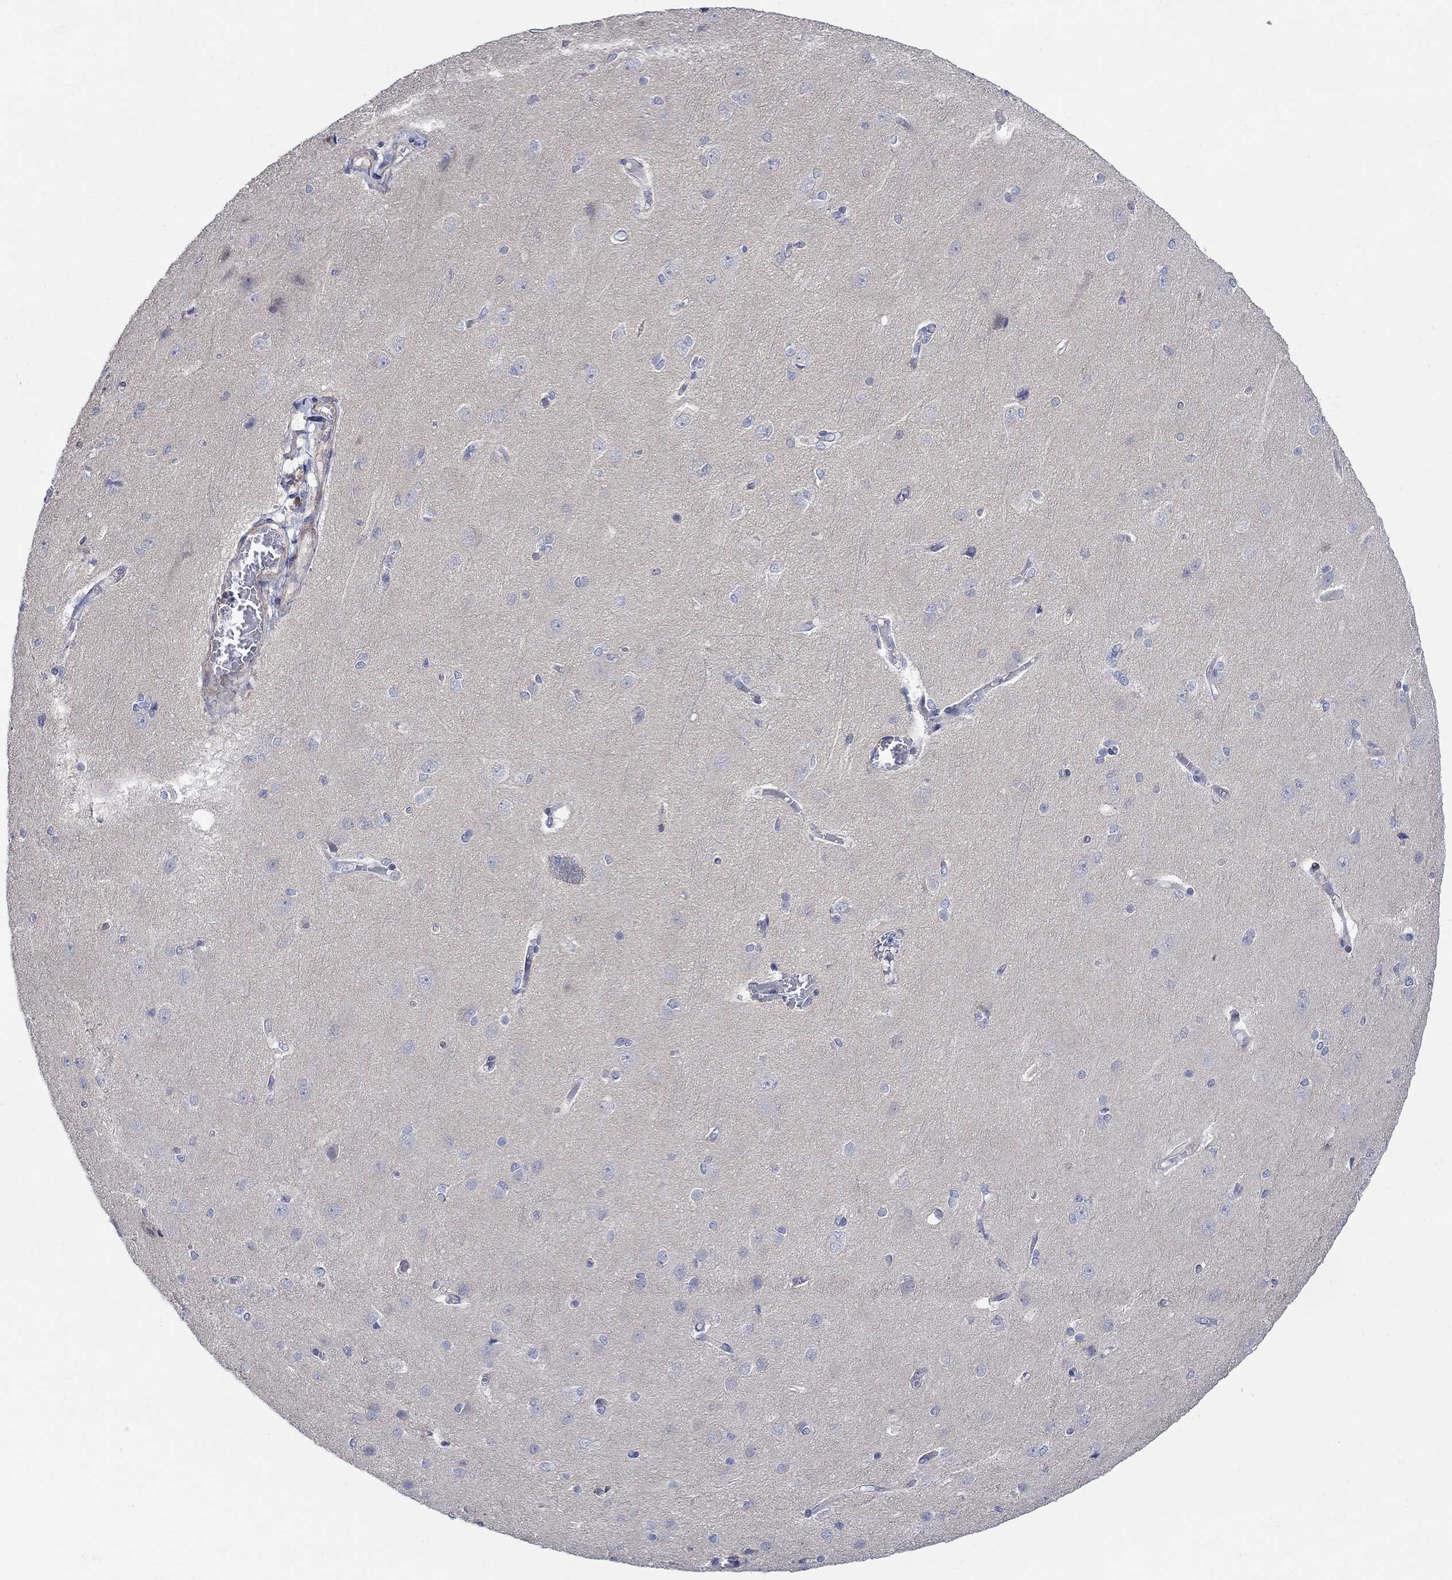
{"staining": {"intensity": "negative", "quantity": "none", "location": "none"}, "tissue": "cerebral cortex", "cell_type": "Endothelial cells", "image_type": "normal", "snomed": [{"axis": "morphology", "description": "Normal tissue, NOS"}, {"axis": "topography", "description": "Cerebral cortex"}], "caption": "This is an immunohistochemistry photomicrograph of benign human cerebral cortex. There is no staining in endothelial cells.", "gene": "SCN7A", "patient": {"sex": "male", "age": 37}}